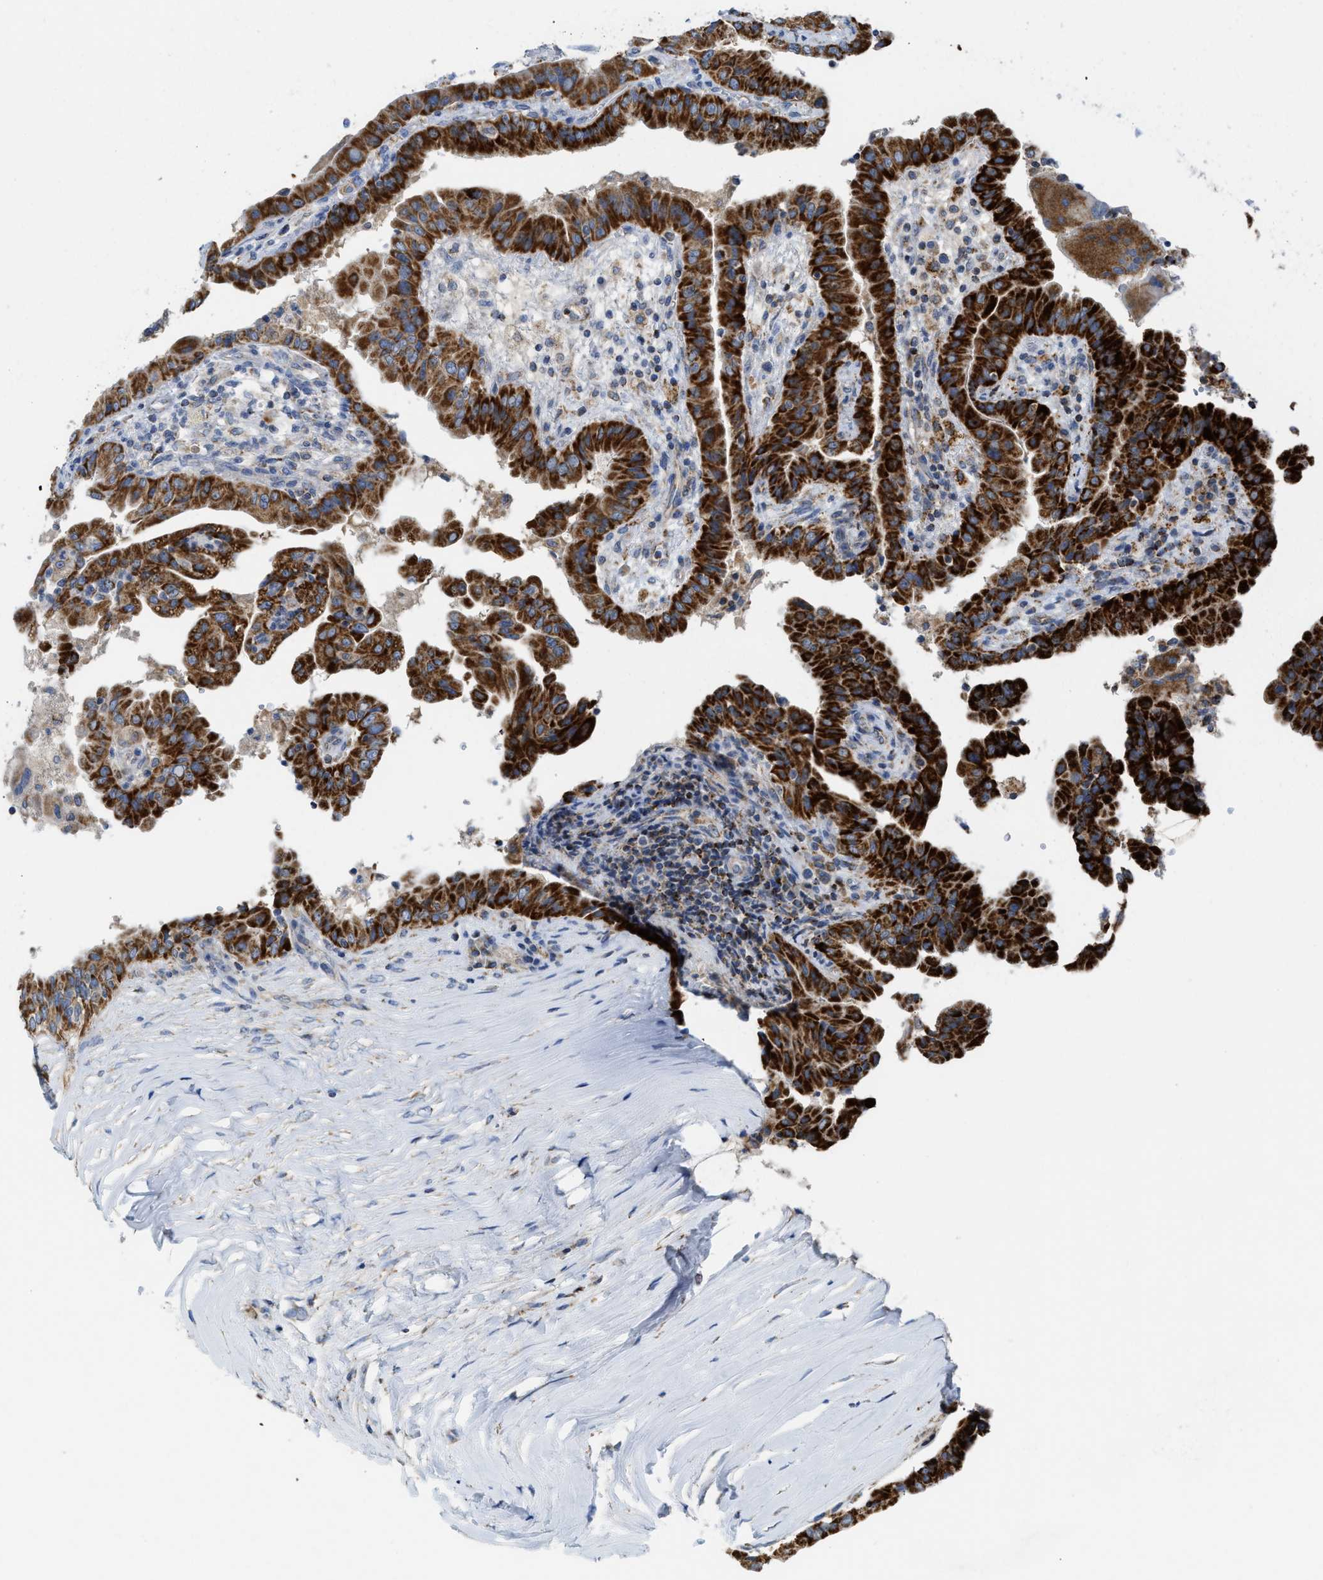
{"staining": {"intensity": "strong", "quantity": ">75%", "location": "cytoplasmic/membranous"}, "tissue": "thyroid cancer", "cell_type": "Tumor cells", "image_type": "cancer", "snomed": [{"axis": "morphology", "description": "Papillary adenocarcinoma, NOS"}, {"axis": "topography", "description": "Thyroid gland"}], "caption": "Protein expression analysis of human papillary adenocarcinoma (thyroid) reveals strong cytoplasmic/membranous positivity in approximately >75% of tumor cells.", "gene": "GATD3", "patient": {"sex": "male", "age": 33}}